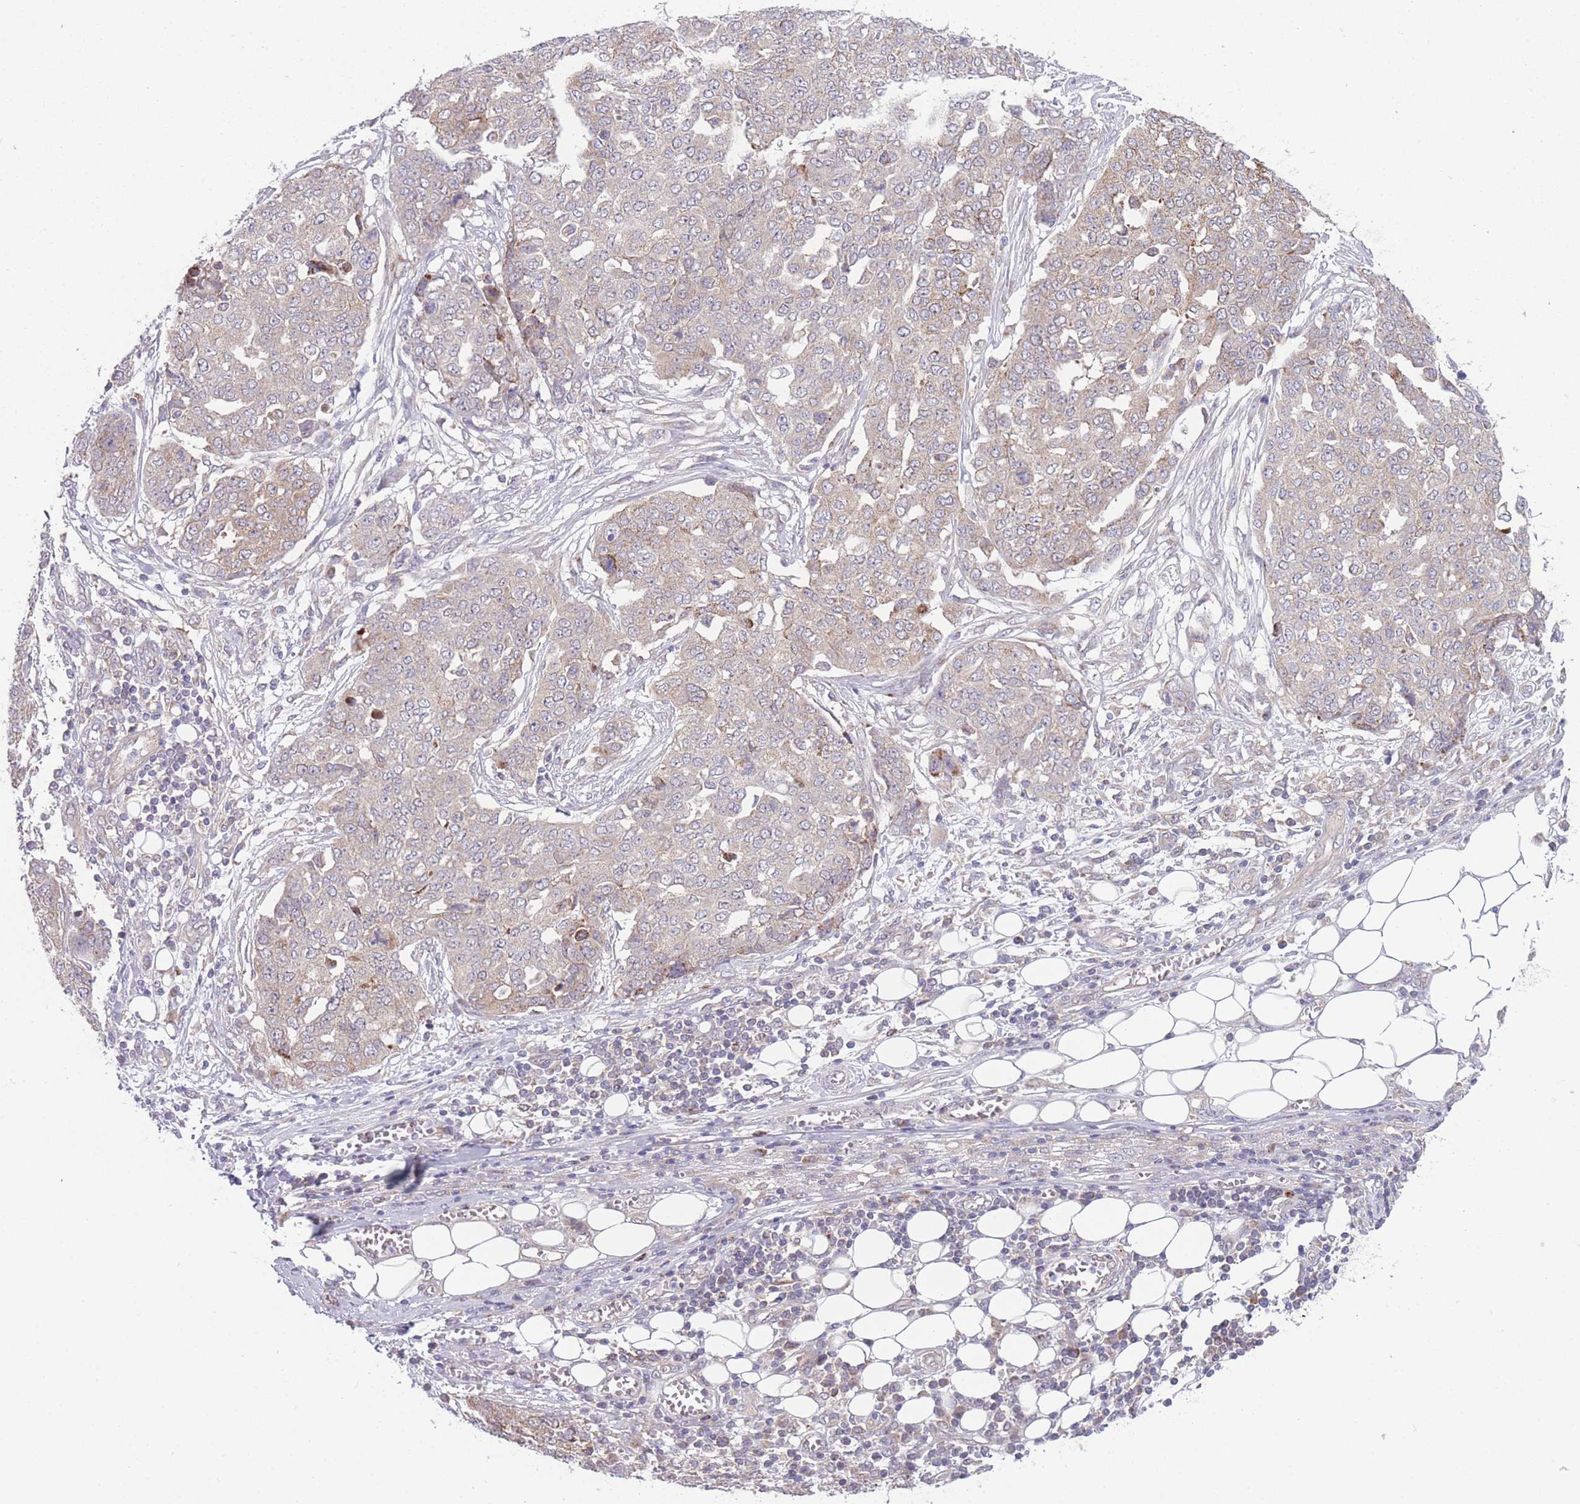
{"staining": {"intensity": "weak", "quantity": ">75%", "location": "cytoplasmic/membranous"}, "tissue": "ovarian cancer", "cell_type": "Tumor cells", "image_type": "cancer", "snomed": [{"axis": "morphology", "description": "Cystadenocarcinoma, serous, NOS"}, {"axis": "topography", "description": "Soft tissue"}, {"axis": "topography", "description": "Ovary"}], "caption": "Serous cystadenocarcinoma (ovarian) was stained to show a protein in brown. There is low levels of weak cytoplasmic/membranous expression in about >75% of tumor cells.", "gene": "CCT6B", "patient": {"sex": "female", "age": 57}}